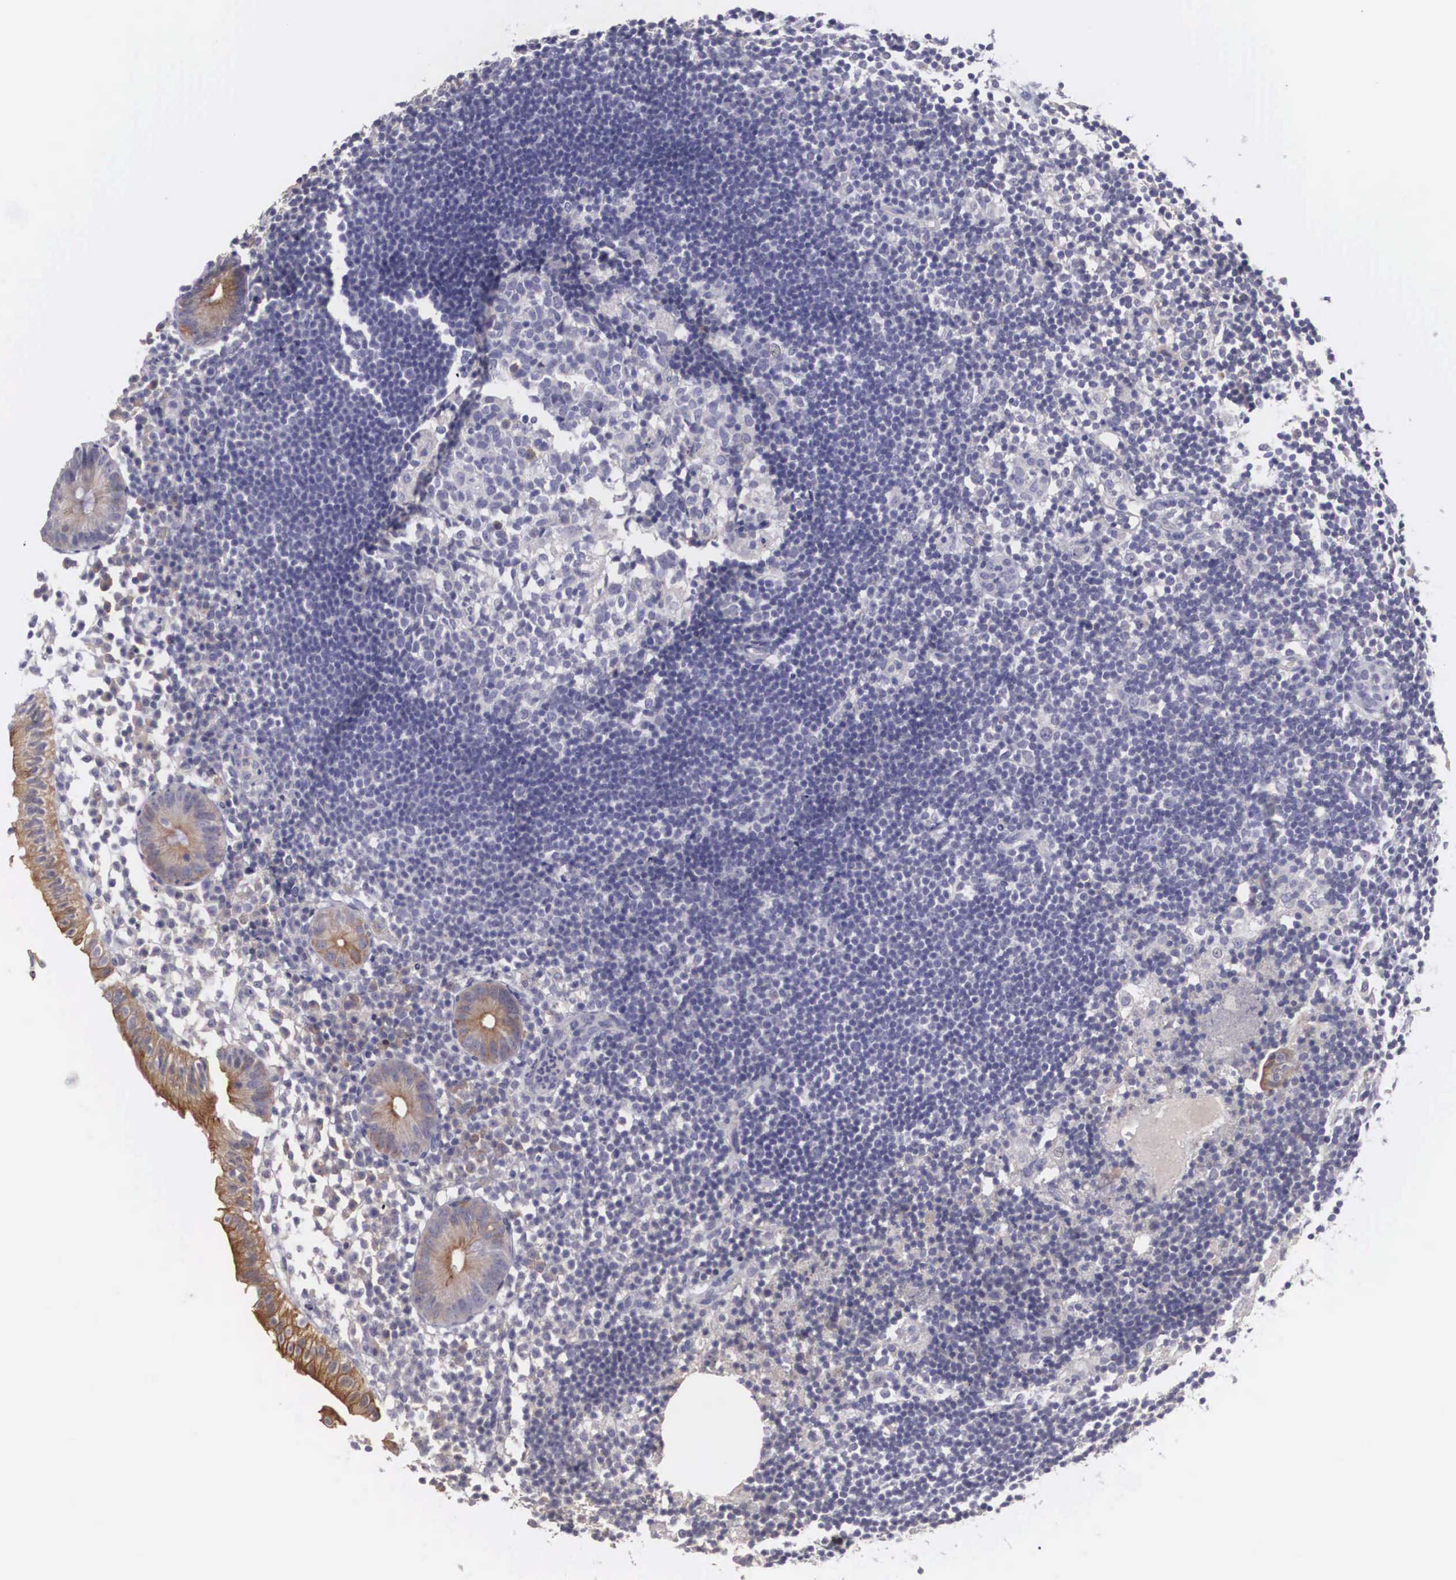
{"staining": {"intensity": "strong", "quantity": ">75%", "location": "cytoplasmic/membranous"}, "tissue": "appendix", "cell_type": "Glandular cells", "image_type": "normal", "snomed": [{"axis": "morphology", "description": "Normal tissue, NOS"}, {"axis": "topography", "description": "Appendix"}], "caption": "Protein analysis of unremarkable appendix demonstrates strong cytoplasmic/membranous expression in about >75% of glandular cells.", "gene": "NREP", "patient": {"sex": "male", "age": 25}}